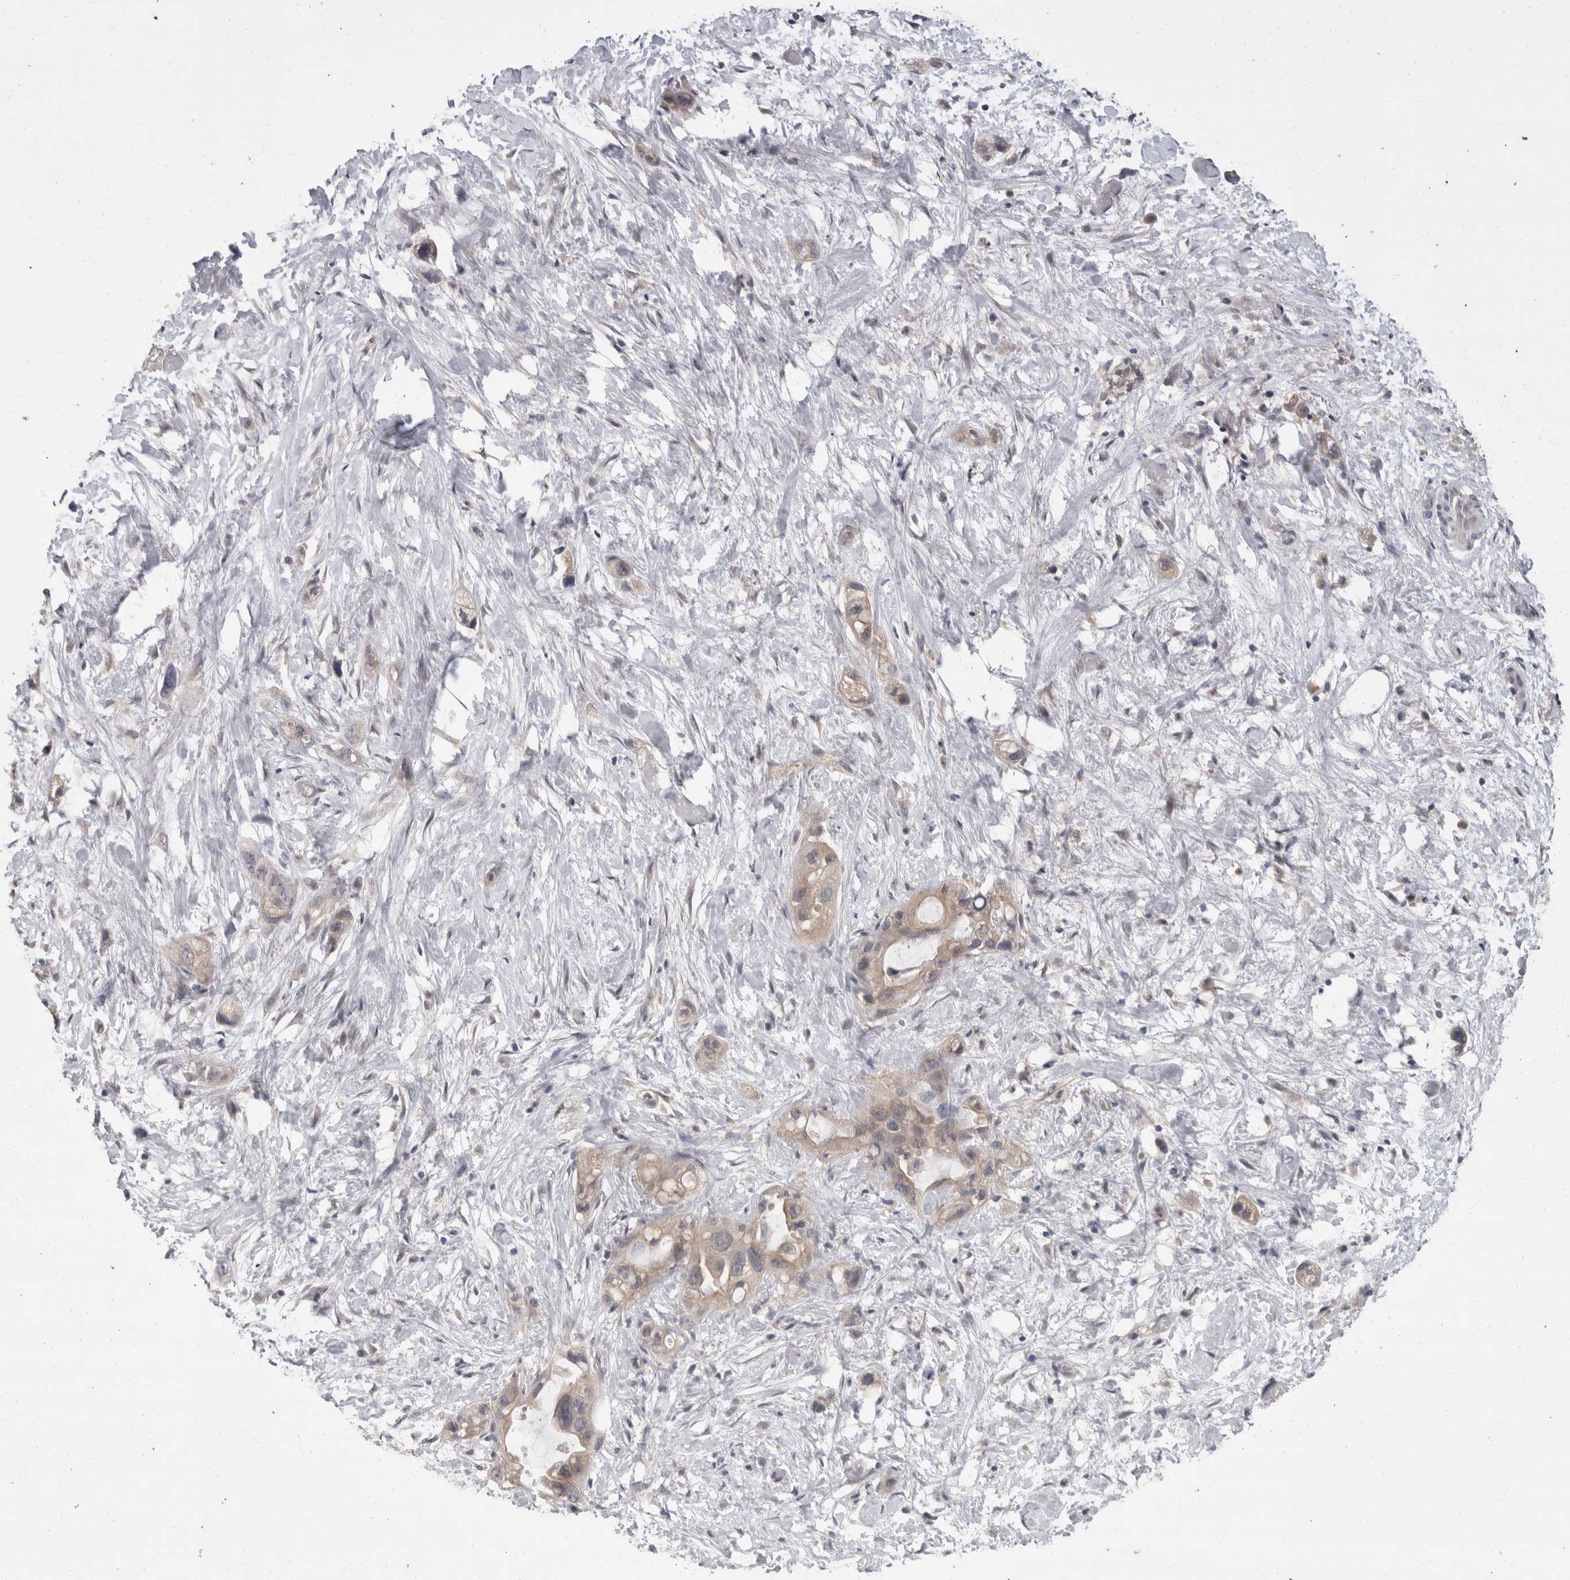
{"staining": {"intensity": "weak", "quantity": ">75%", "location": "cytoplasmic/membranous"}, "tissue": "stomach cancer", "cell_type": "Tumor cells", "image_type": "cancer", "snomed": [{"axis": "morphology", "description": "Adenocarcinoma, NOS"}, {"axis": "topography", "description": "Stomach"}, {"axis": "topography", "description": "Stomach, lower"}], "caption": "Brown immunohistochemical staining in stomach cancer demonstrates weak cytoplasmic/membranous staining in about >75% of tumor cells.", "gene": "FHOD3", "patient": {"sex": "female", "age": 48}}